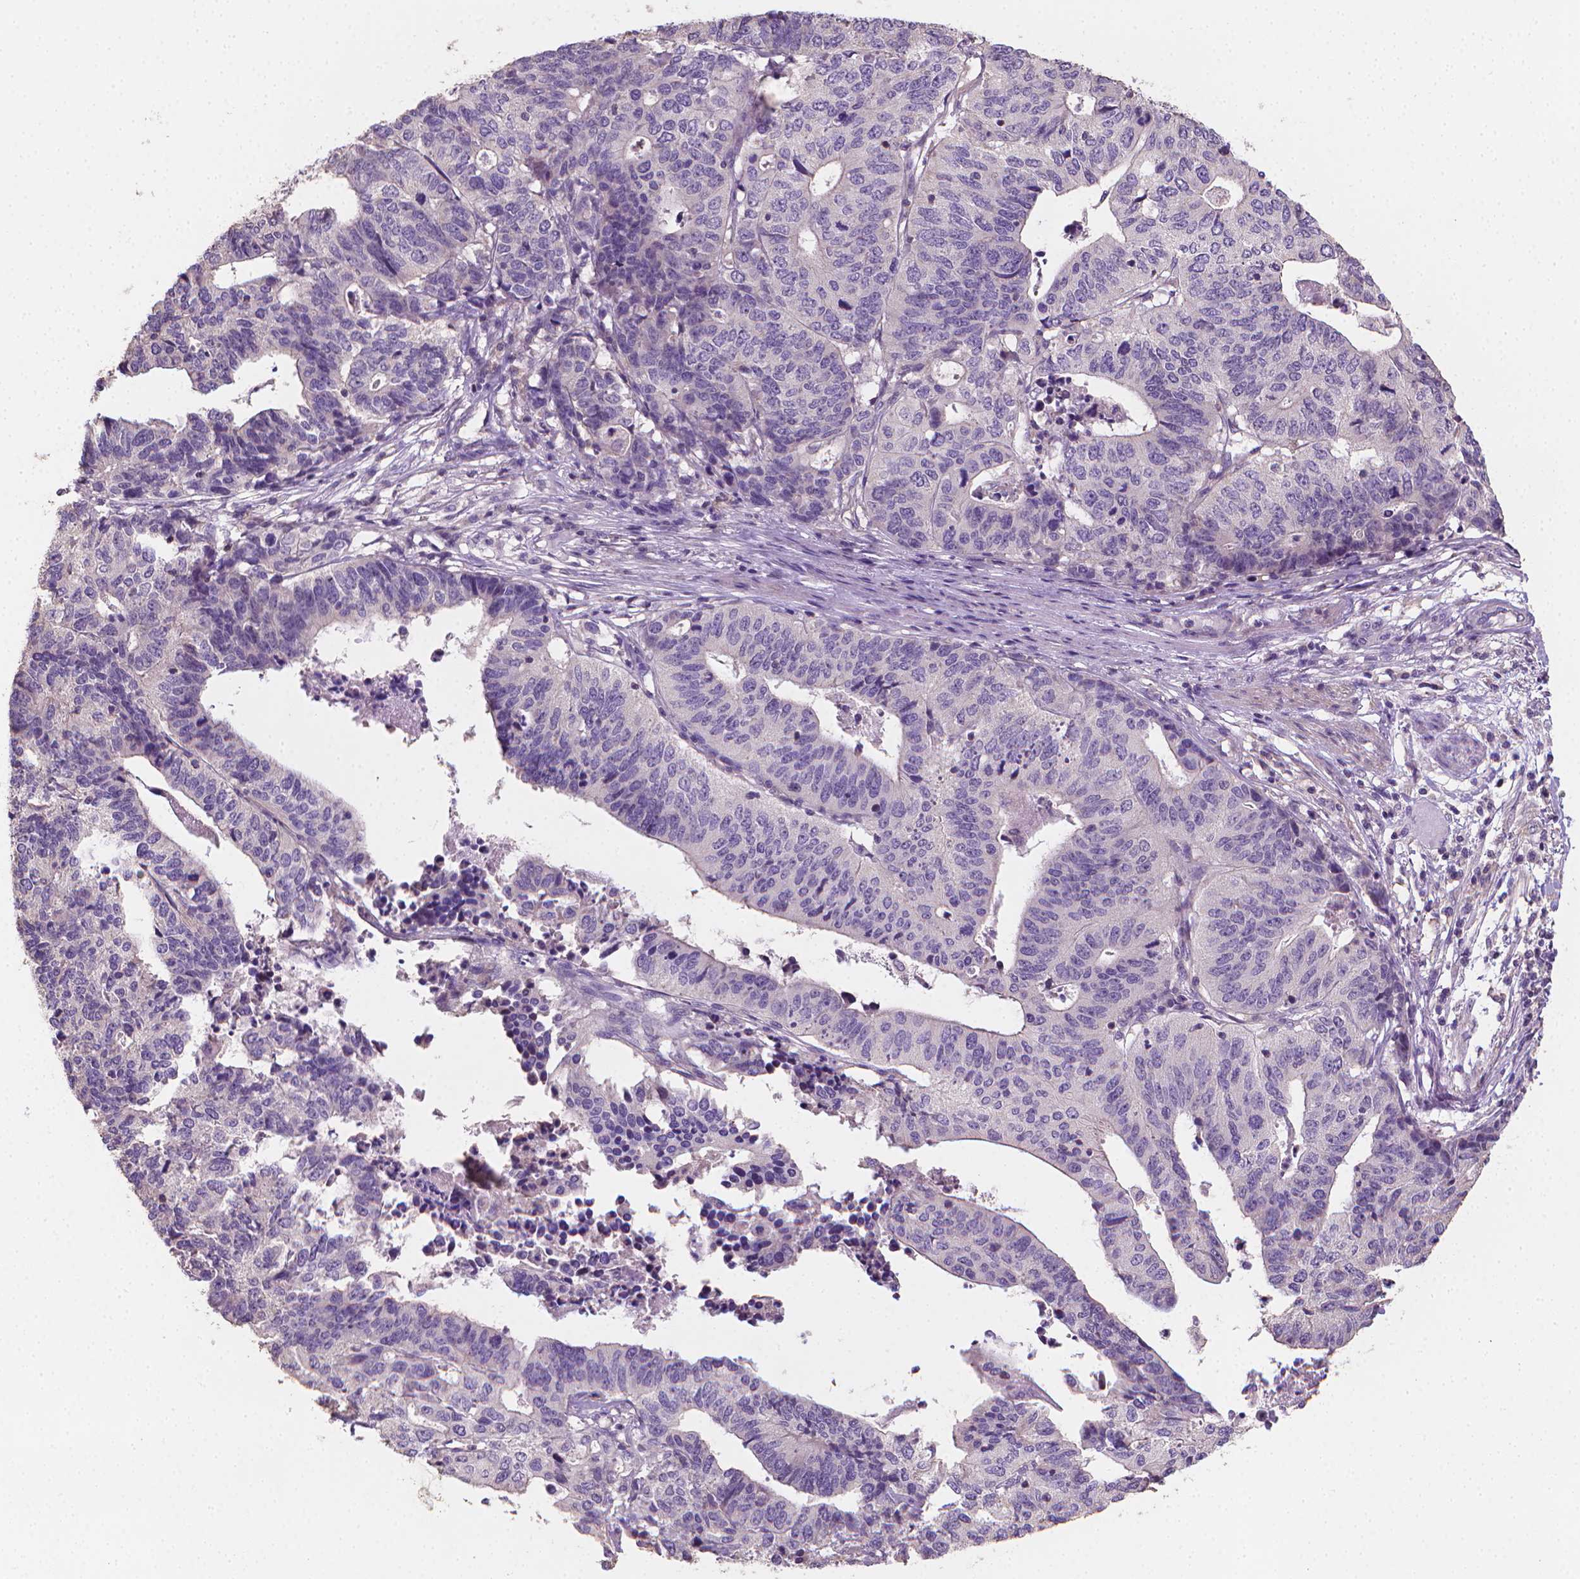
{"staining": {"intensity": "negative", "quantity": "none", "location": "none"}, "tissue": "stomach cancer", "cell_type": "Tumor cells", "image_type": "cancer", "snomed": [{"axis": "morphology", "description": "Adenocarcinoma, NOS"}, {"axis": "topography", "description": "Stomach, upper"}], "caption": "Stomach adenocarcinoma stained for a protein using immunohistochemistry (IHC) exhibits no expression tumor cells.", "gene": "CATIP", "patient": {"sex": "female", "age": 67}}